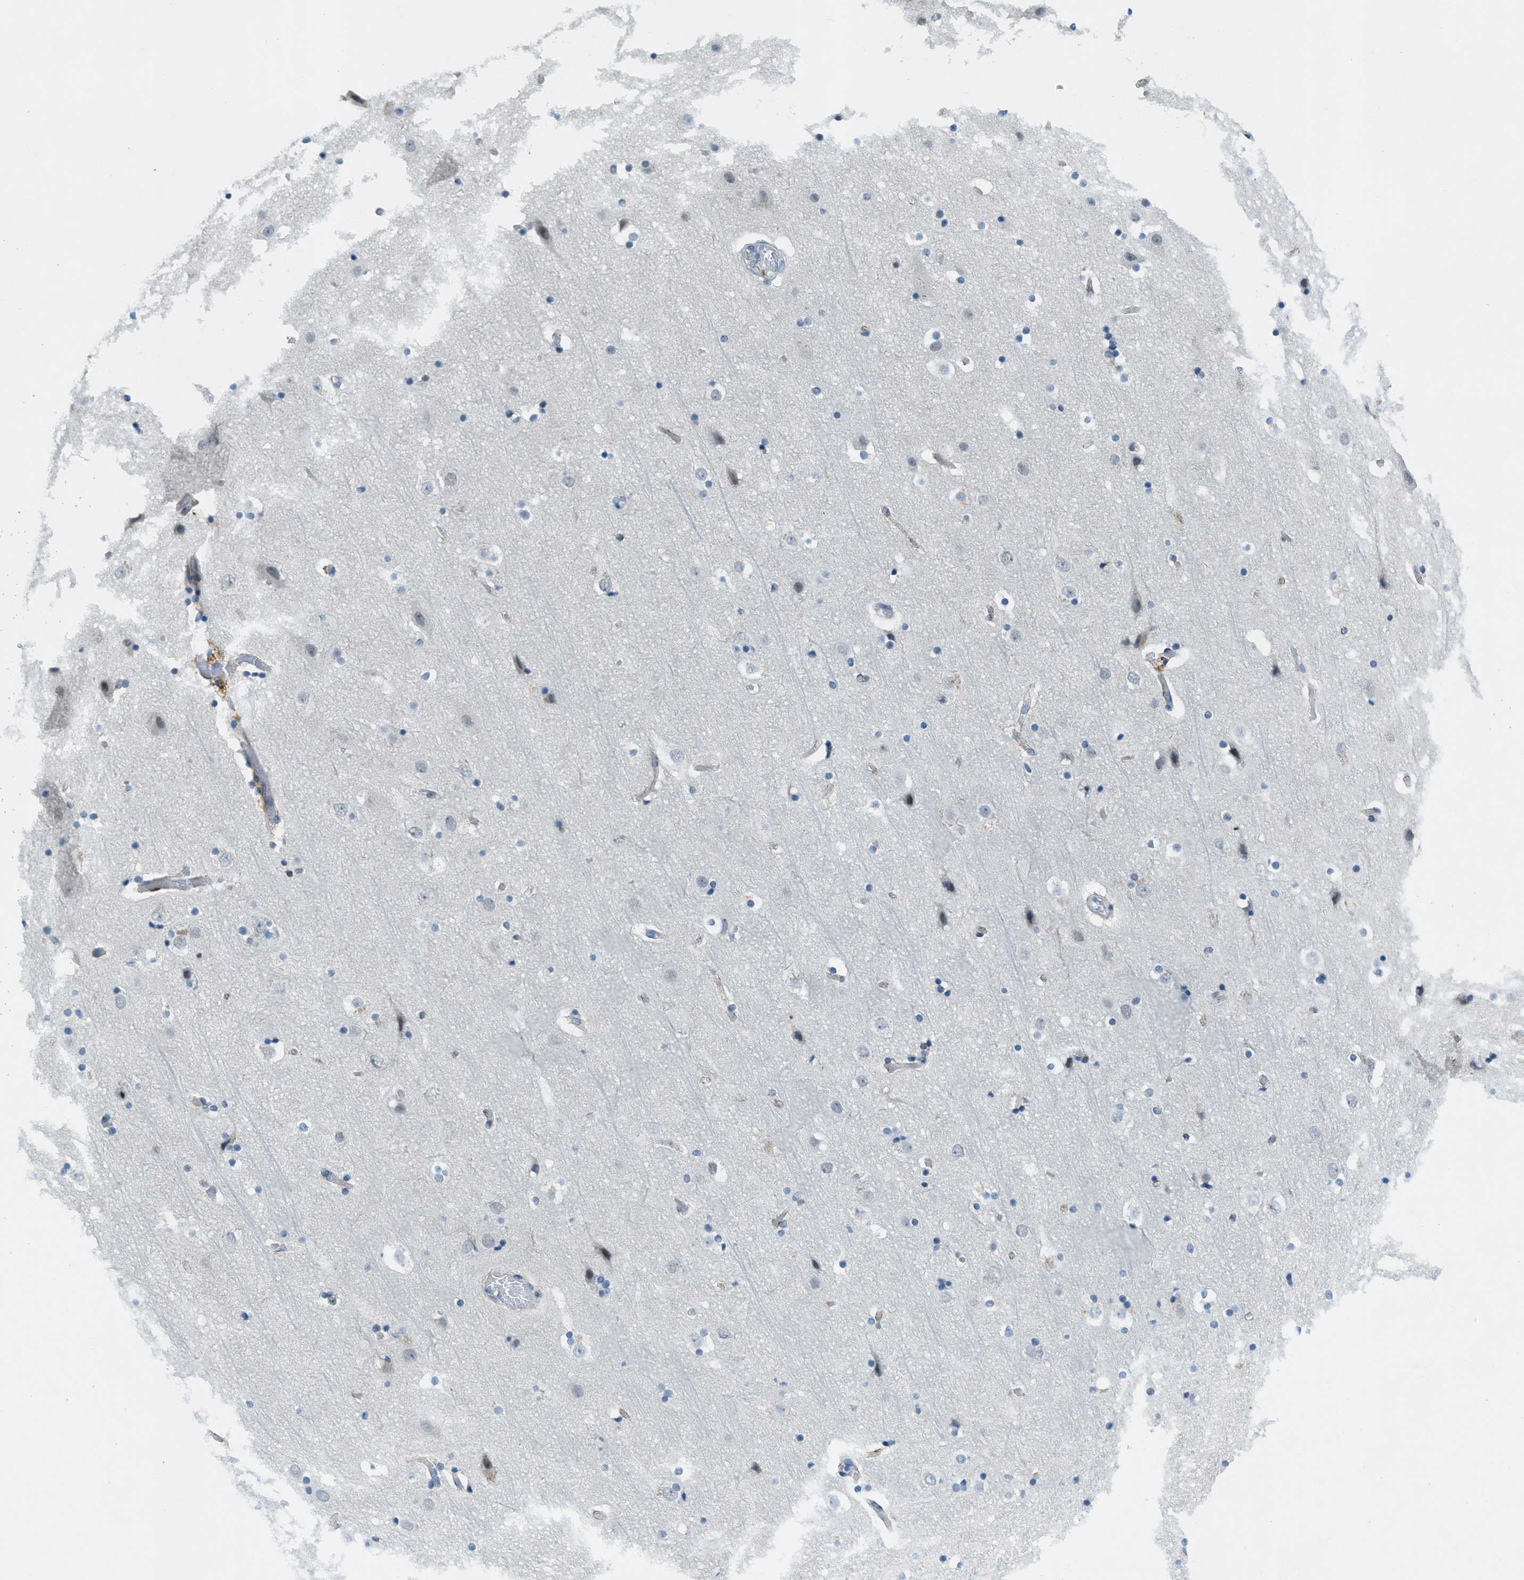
{"staining": {"intensity": "moderate", "quantity": ">75%", "location": "cytoplasmic/membranous"}, "tissue": "cerebral cortex", "cell_type": "Endothelial cells", "image_type": "normal", "snomed": [{"axis": "morphology", "description": "Normal tissue, NOS"}, {"axis": "topography", "description": "Cerebral cortex"}], "caption": "This is an image of IHC staining of normal cerebral cortex, which shows moderate staining in the cytoplasmic/membranous of endothelial cells.", "gene": "KLHL8", "patient": {"sex": "male", "age": 57}}